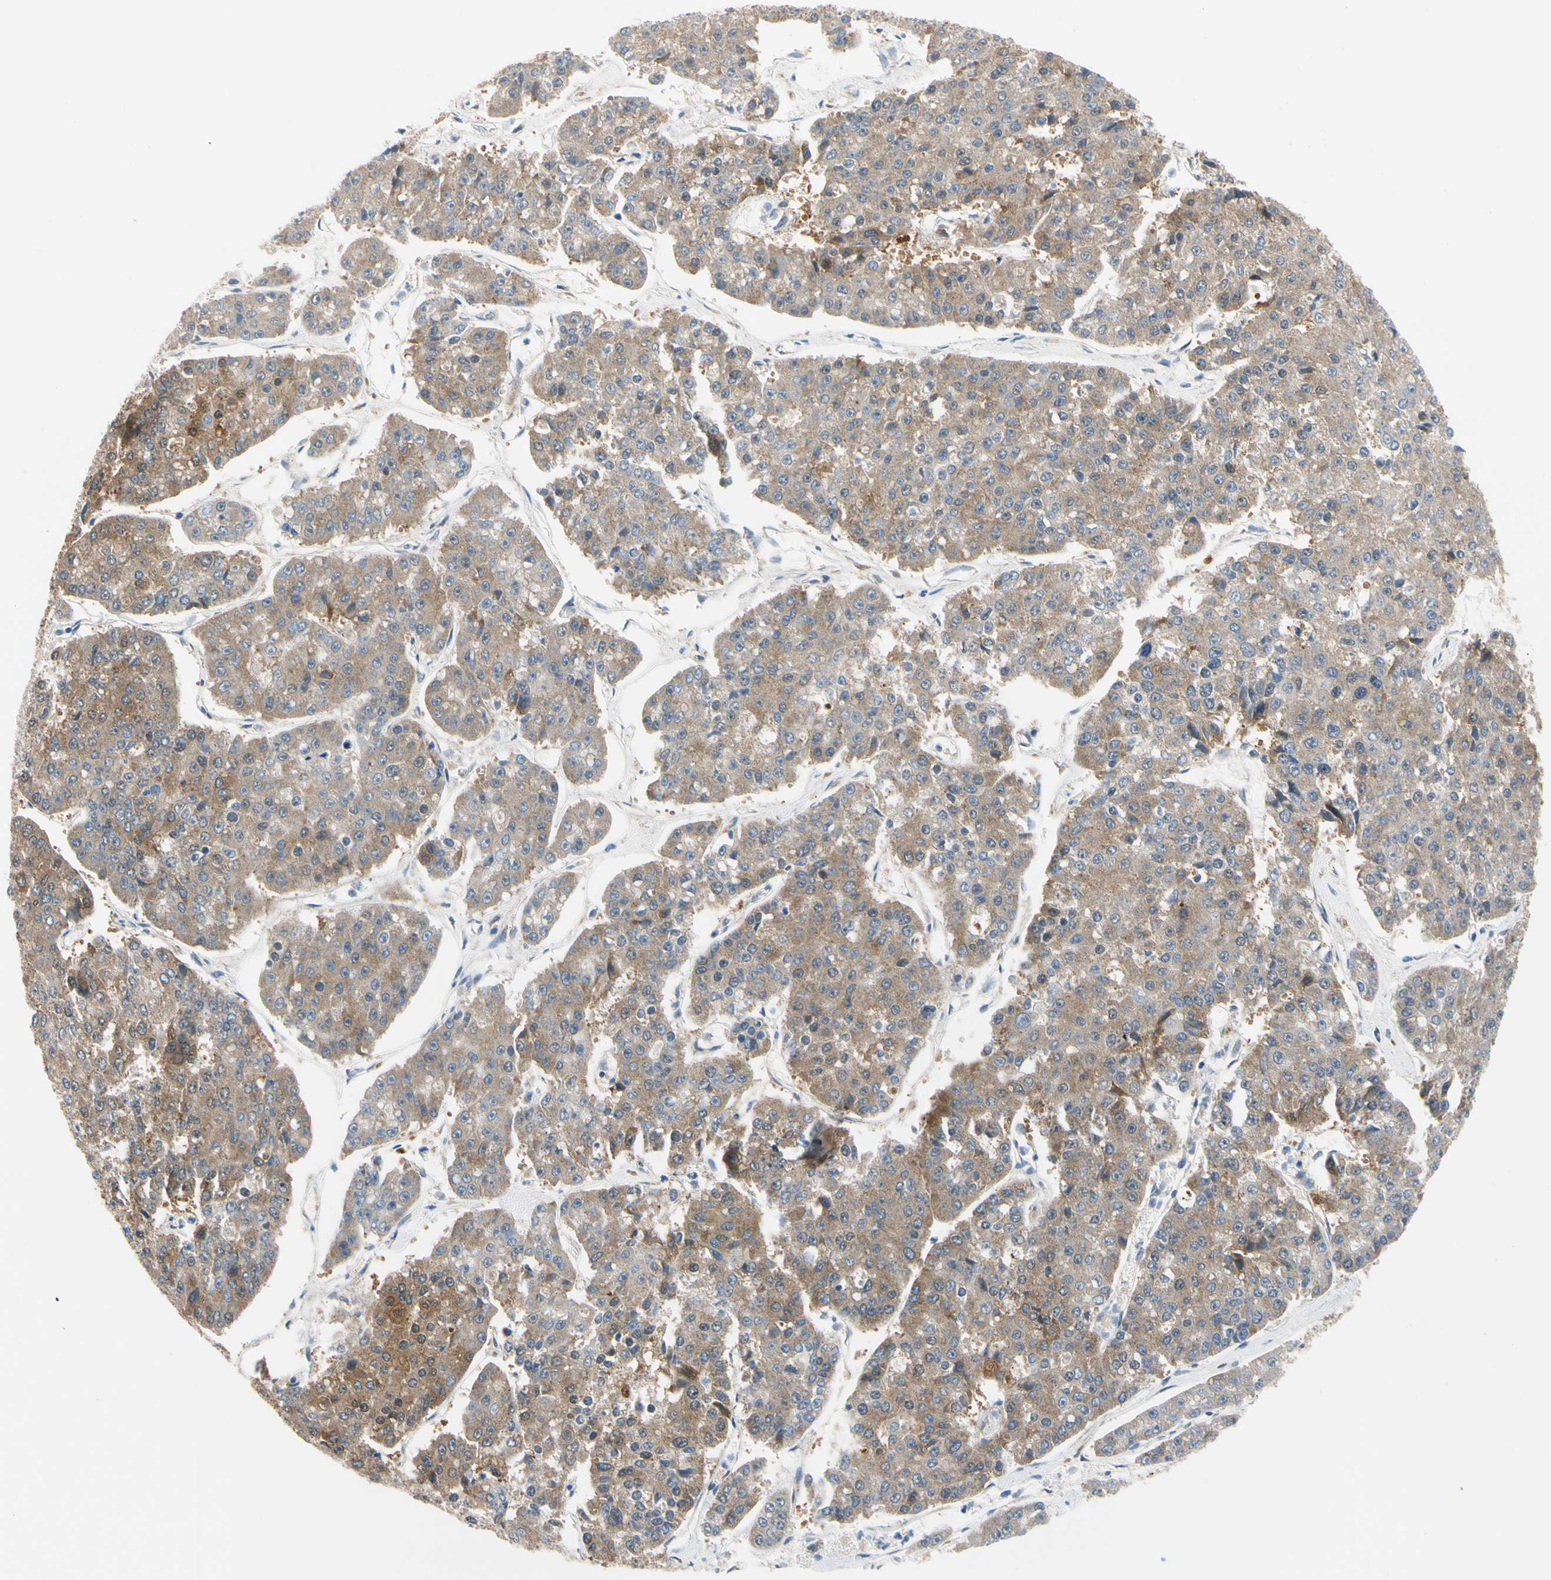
{"staining": {"intensity": "moderate", "quantity": ">75%", "location": "cytoplasmic/membranous"}, "tissue": "pancreatic cancer", "cell_type": "Tumor cells", "image_type": "cancer", "snomed": [{"axis": "morphology", "description": "Adenocarcinoma, NOS"}, {"axis": "topography", "description": "Pancreas"}], "caption": "High-magnification brightfield microscopy of pancreatic adenocarcinoma stained with DAB (3,3'-diaminobenzidine) (brown) and counterstained with hematoxylin (blue). tumor cells exhibit moderate cytoplasmic/membranous expression is present in about>75% of cells.", "gene": "GPHN", "patient": {"sex": "male", "age": 50}}